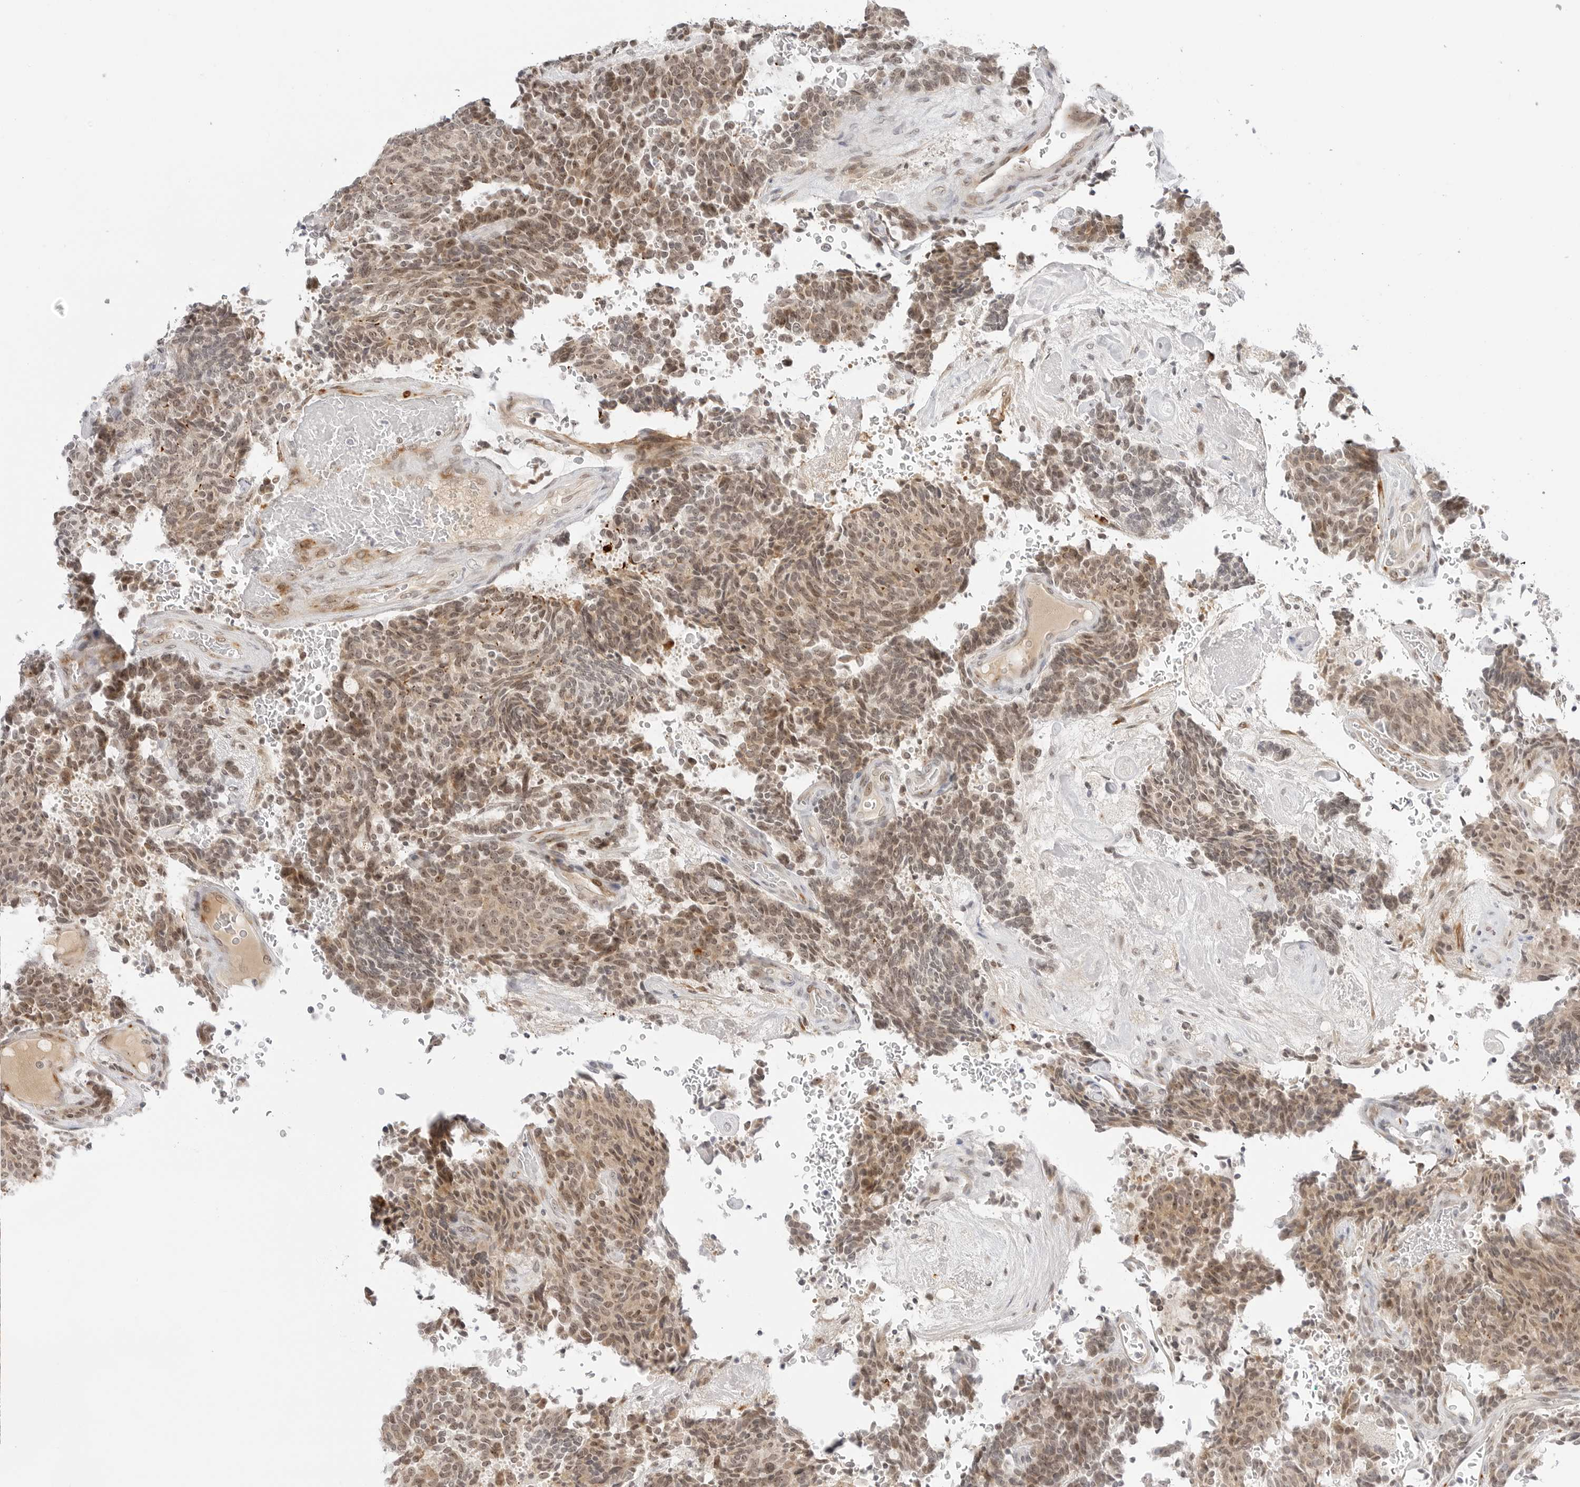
{"staining": {"intensity": "moderate", "quantity": ">75%", "location": "cytoplasmic/membranous,nuclear"}, "tissue": "carcinoid", "cell_type": "Tumor cells", "image_type": "cancer", "snomed": [{"axis": "morphology", "description": "Carcinoid, malignant, NOS"}, {"axis": "topography", "description": "Pancreas"}], "caption": "Protein analysis of carcinoid tissue reveals moderate cytoplasmic/membranous and nuclear positivity in about >75% of tumor cells.", "gene": "HIPK3", "patient": {"sex": "female", "age": 54}}